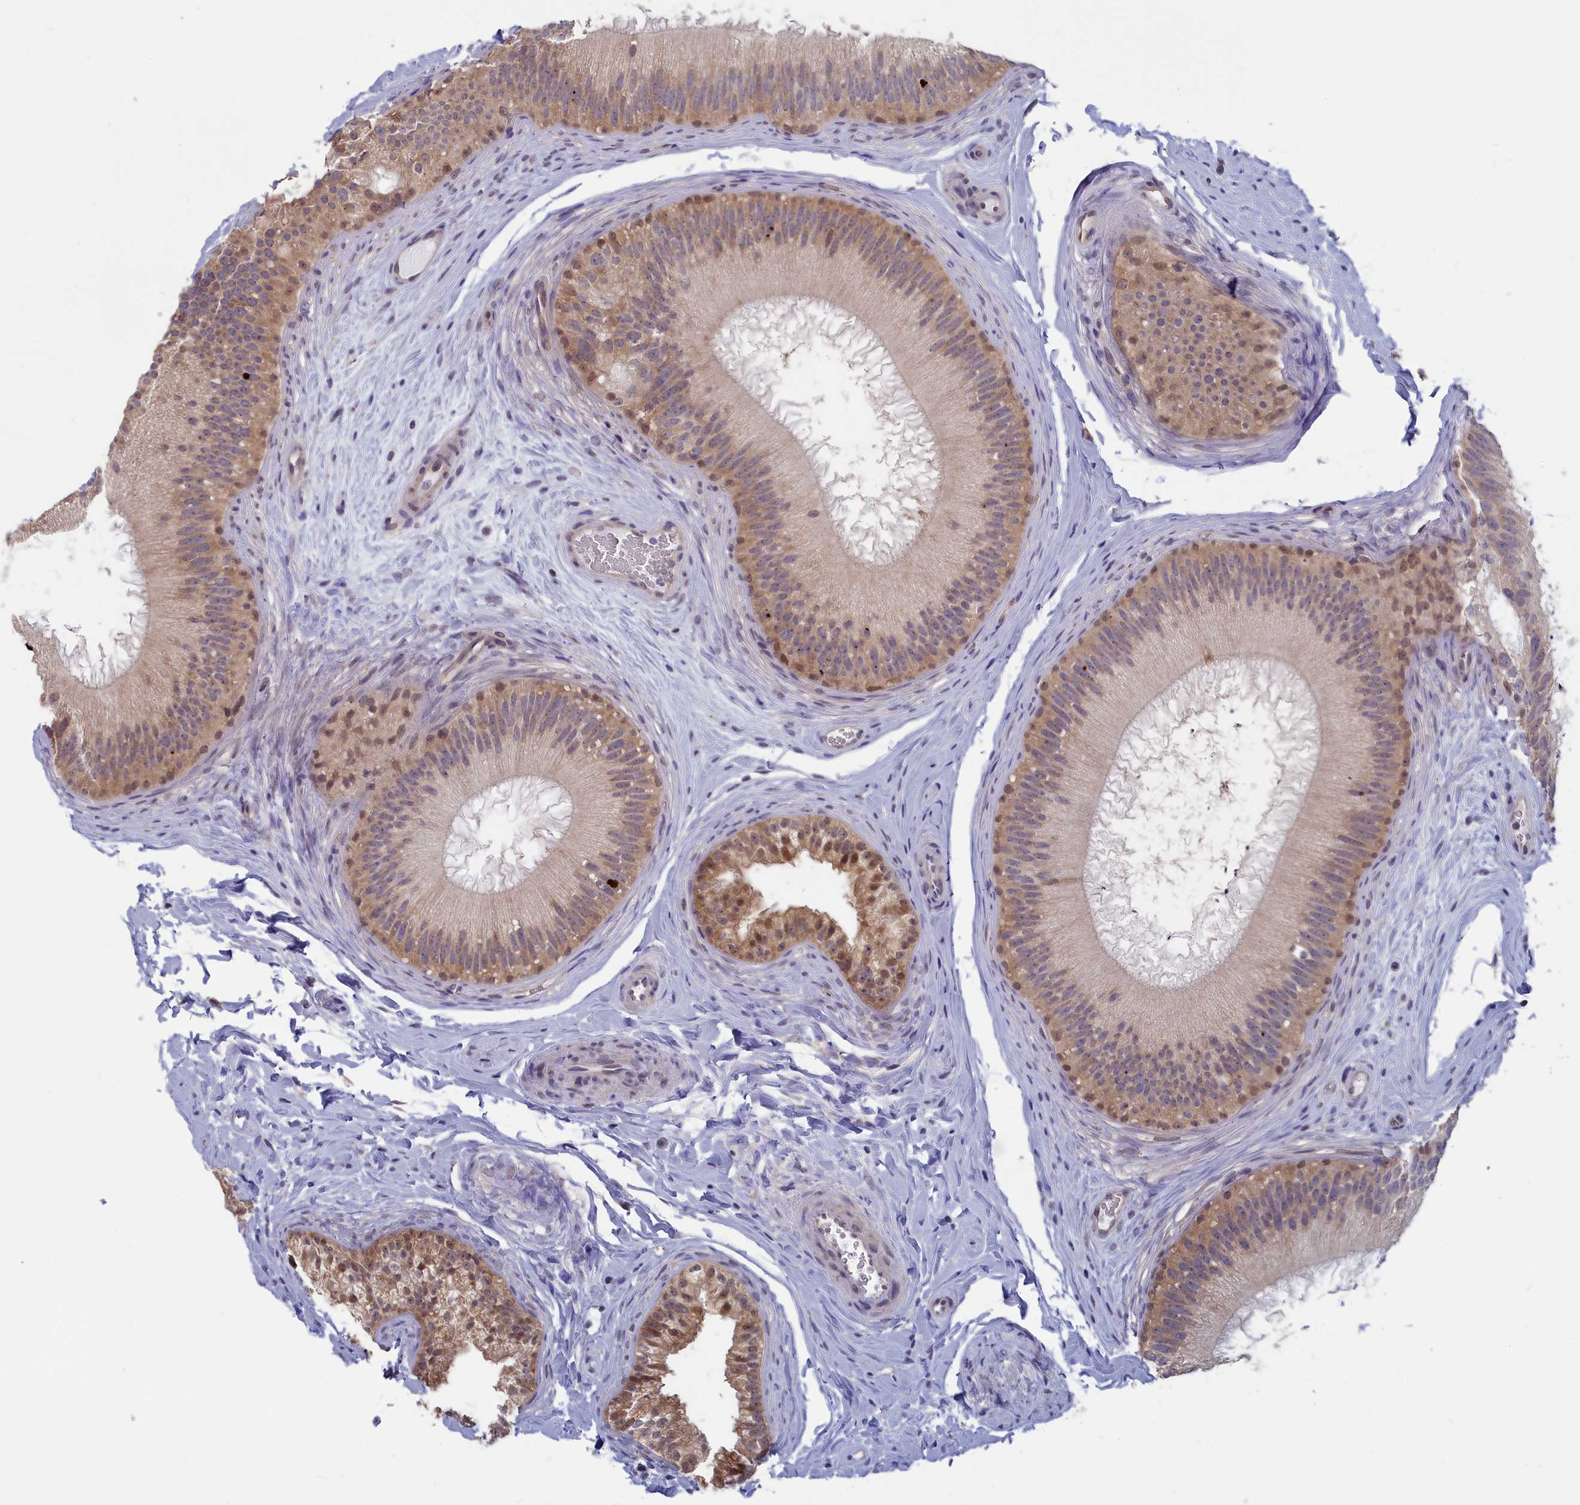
{"staining": {"intensity": "moderate", "quantity": "25%-75%", "location": "cytoplasmic/membranous,nuclear"}, "tissue": "epididymis", "cell_type": "Glandular cells", "image_type": "normal", "snomed": [{"axis": "morphology", "description": "Normal tissue, NOS"}, {"axis": "topography", "description": "Epididymis"}], "caption": "IHC of benign epididymis reveals medium levels of moderate cytoplasmic/membranous,nuclear staining in about 25%-75% of glandular cells. (DAB IHC, brown staining for protein, blue staining for nuclei).", "gene": "MRI1", "patient": {"sex": "male", "age": 45}}